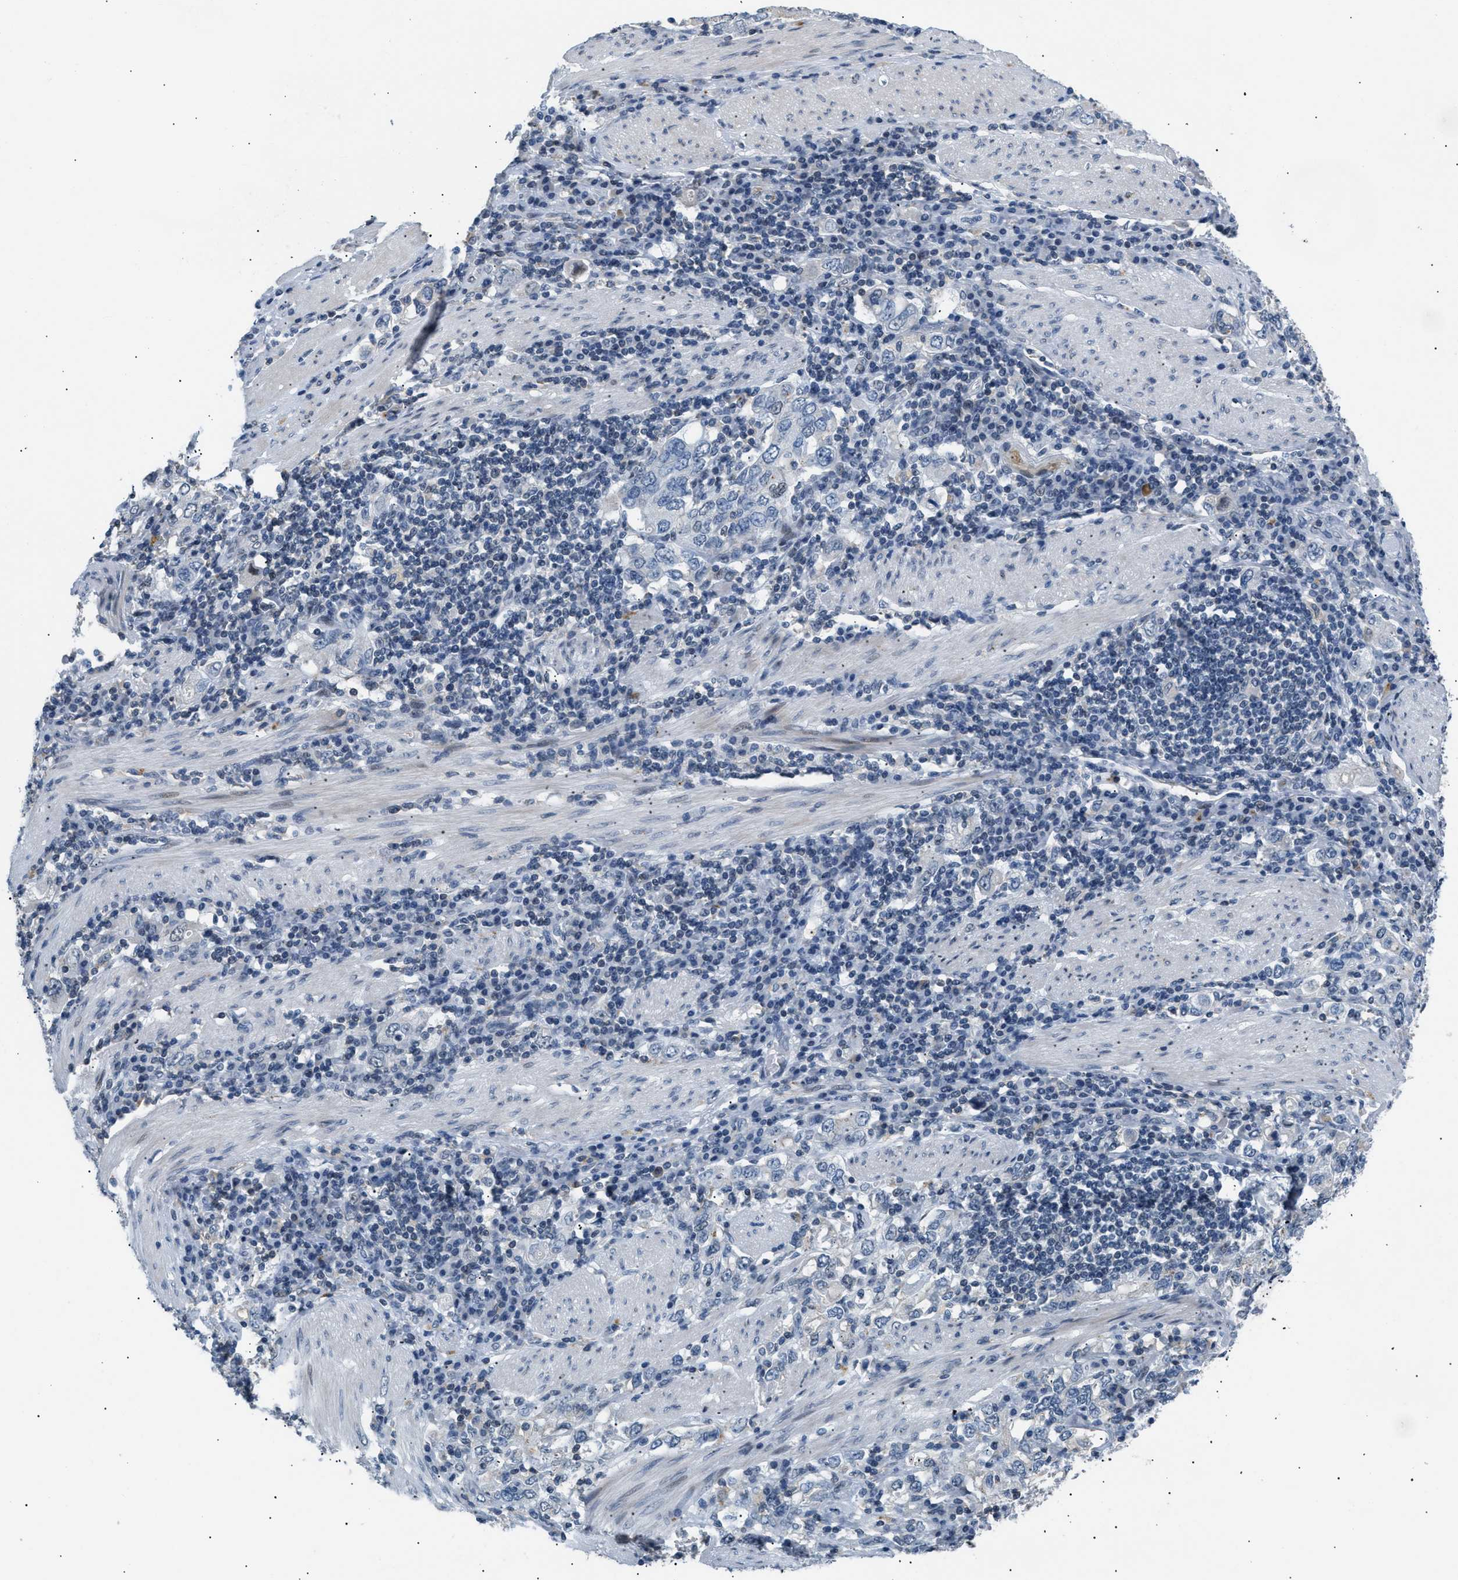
{"staining": {"intensity": "negative", "quantity": "none", "location": "none"}, "tissue": "stomach cancer", "cell_type": "Tumor cells", "image_type": "cancer", "snomed": [{"axis": "morphology", "description": "Adenocarcinoma, NOS"}, {"axis": "topography", "description": "Stomach, upper"}], "caption": "Immunohistochemistry micrograph of neoplastic tissue: stomach cancer stained with DAB displays no significant protein expression in tumor cells. Brightfield microscopy of immunohistochemistry (IHC) stained with DAB (3,3'-diaminobenzidine) (brown) and hematoxylin (blue), captured at high magnification.", "gene": "KCNC3", "patient": {"sex": "male", "age": 62}}